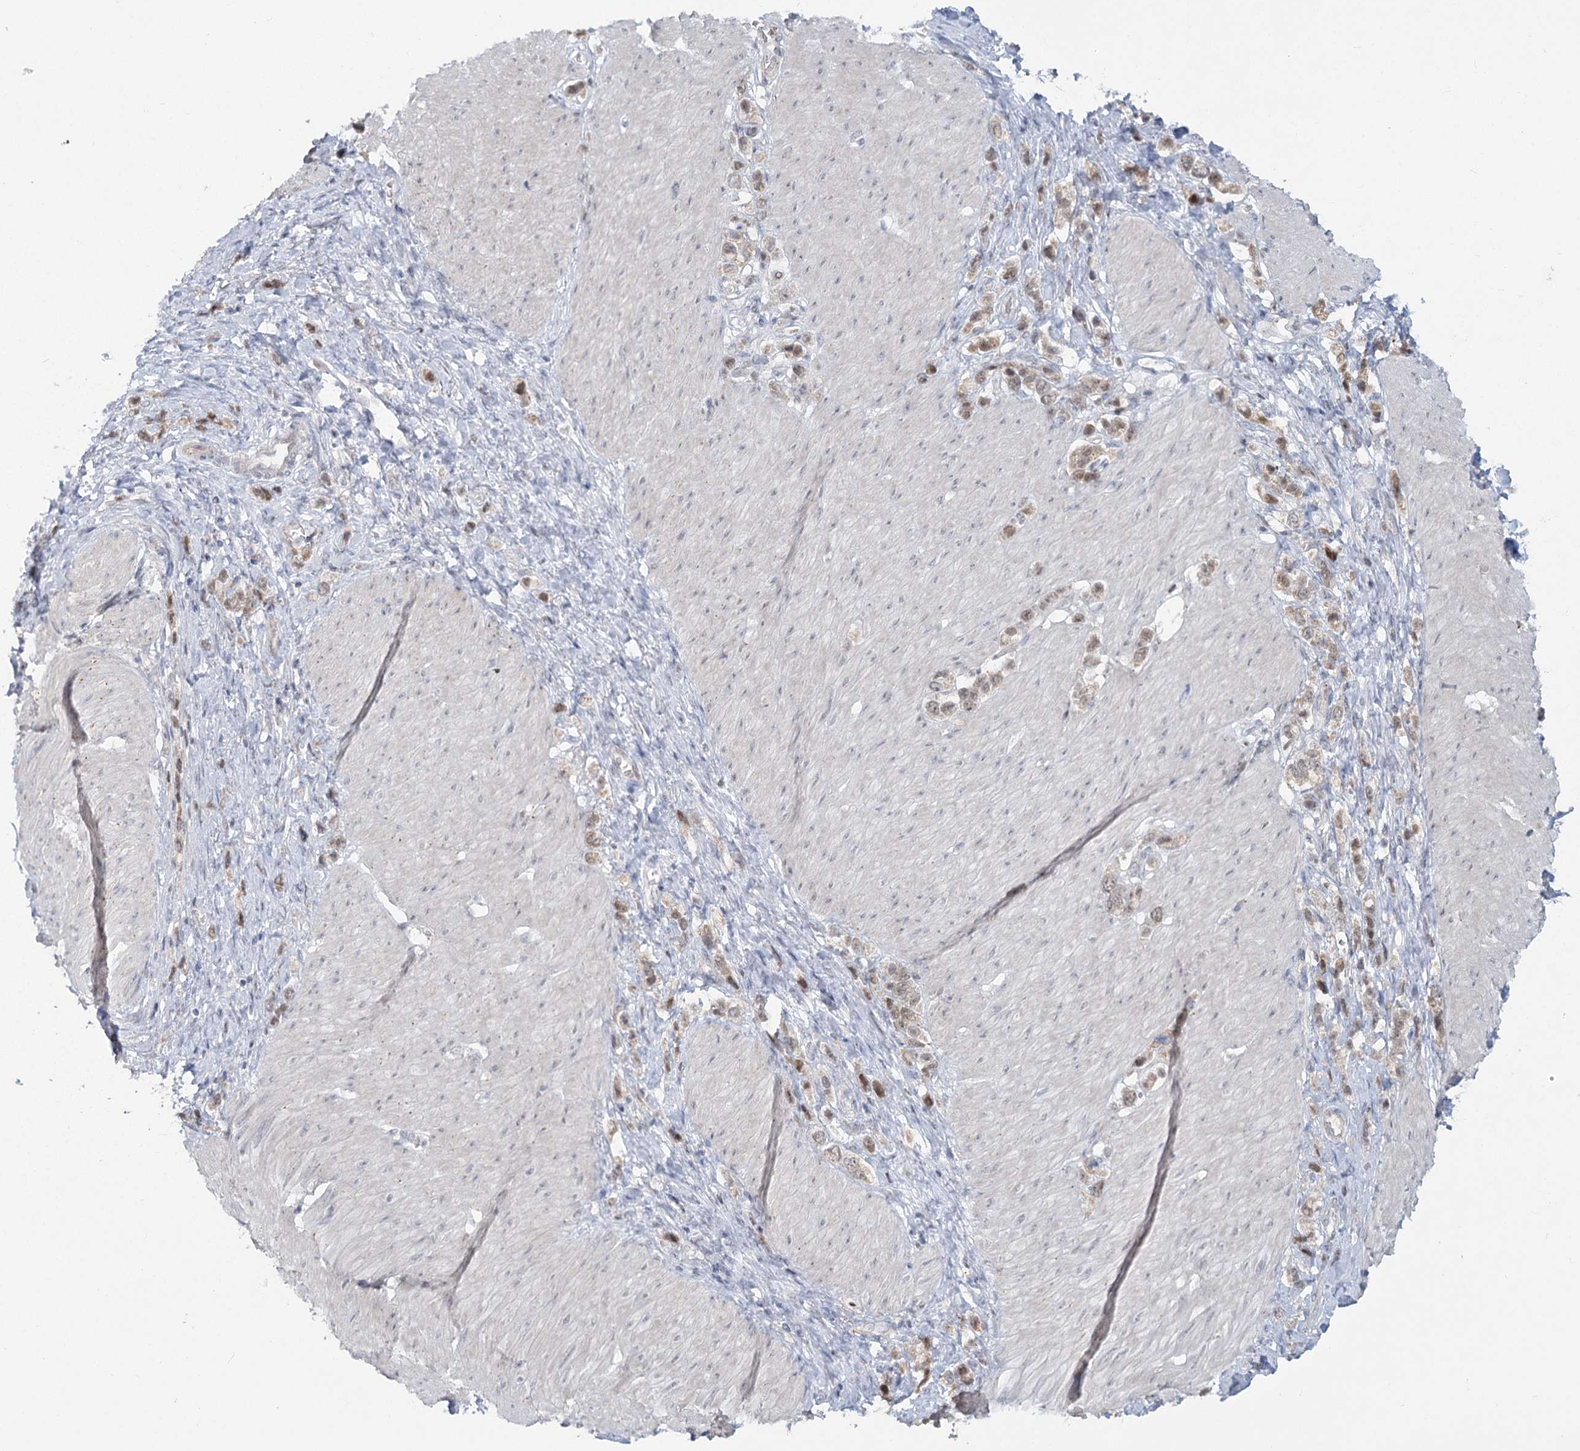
{"staining": {"intensity": "weak", "quantity": ">75%", "location": "cytoplasmic/membranous,nuclear"}, "tissue": "stomach cancer", "cell_type": "Tumor cells", "image_type": "cancer", "snomed": [{"axis": "morphology", "description": "Normal tissue, NOS"}, {"axis": "morphology", "description": "Adenocarcinoma, NOS"}, {"axis": "topography", "description": "Stomach, upper"}, {"axis": "topography", "description": "Stomach"}], "caption": "There is low levels of weak cytoplasmic/membranous and nuclear staining in tumor cells of stomach cancer (adenocarcinoma), as demonstrated by immunohistochemical staining (brown color).", "gene": "MTG1", "patient": {"sex": "female", "age": 65}}